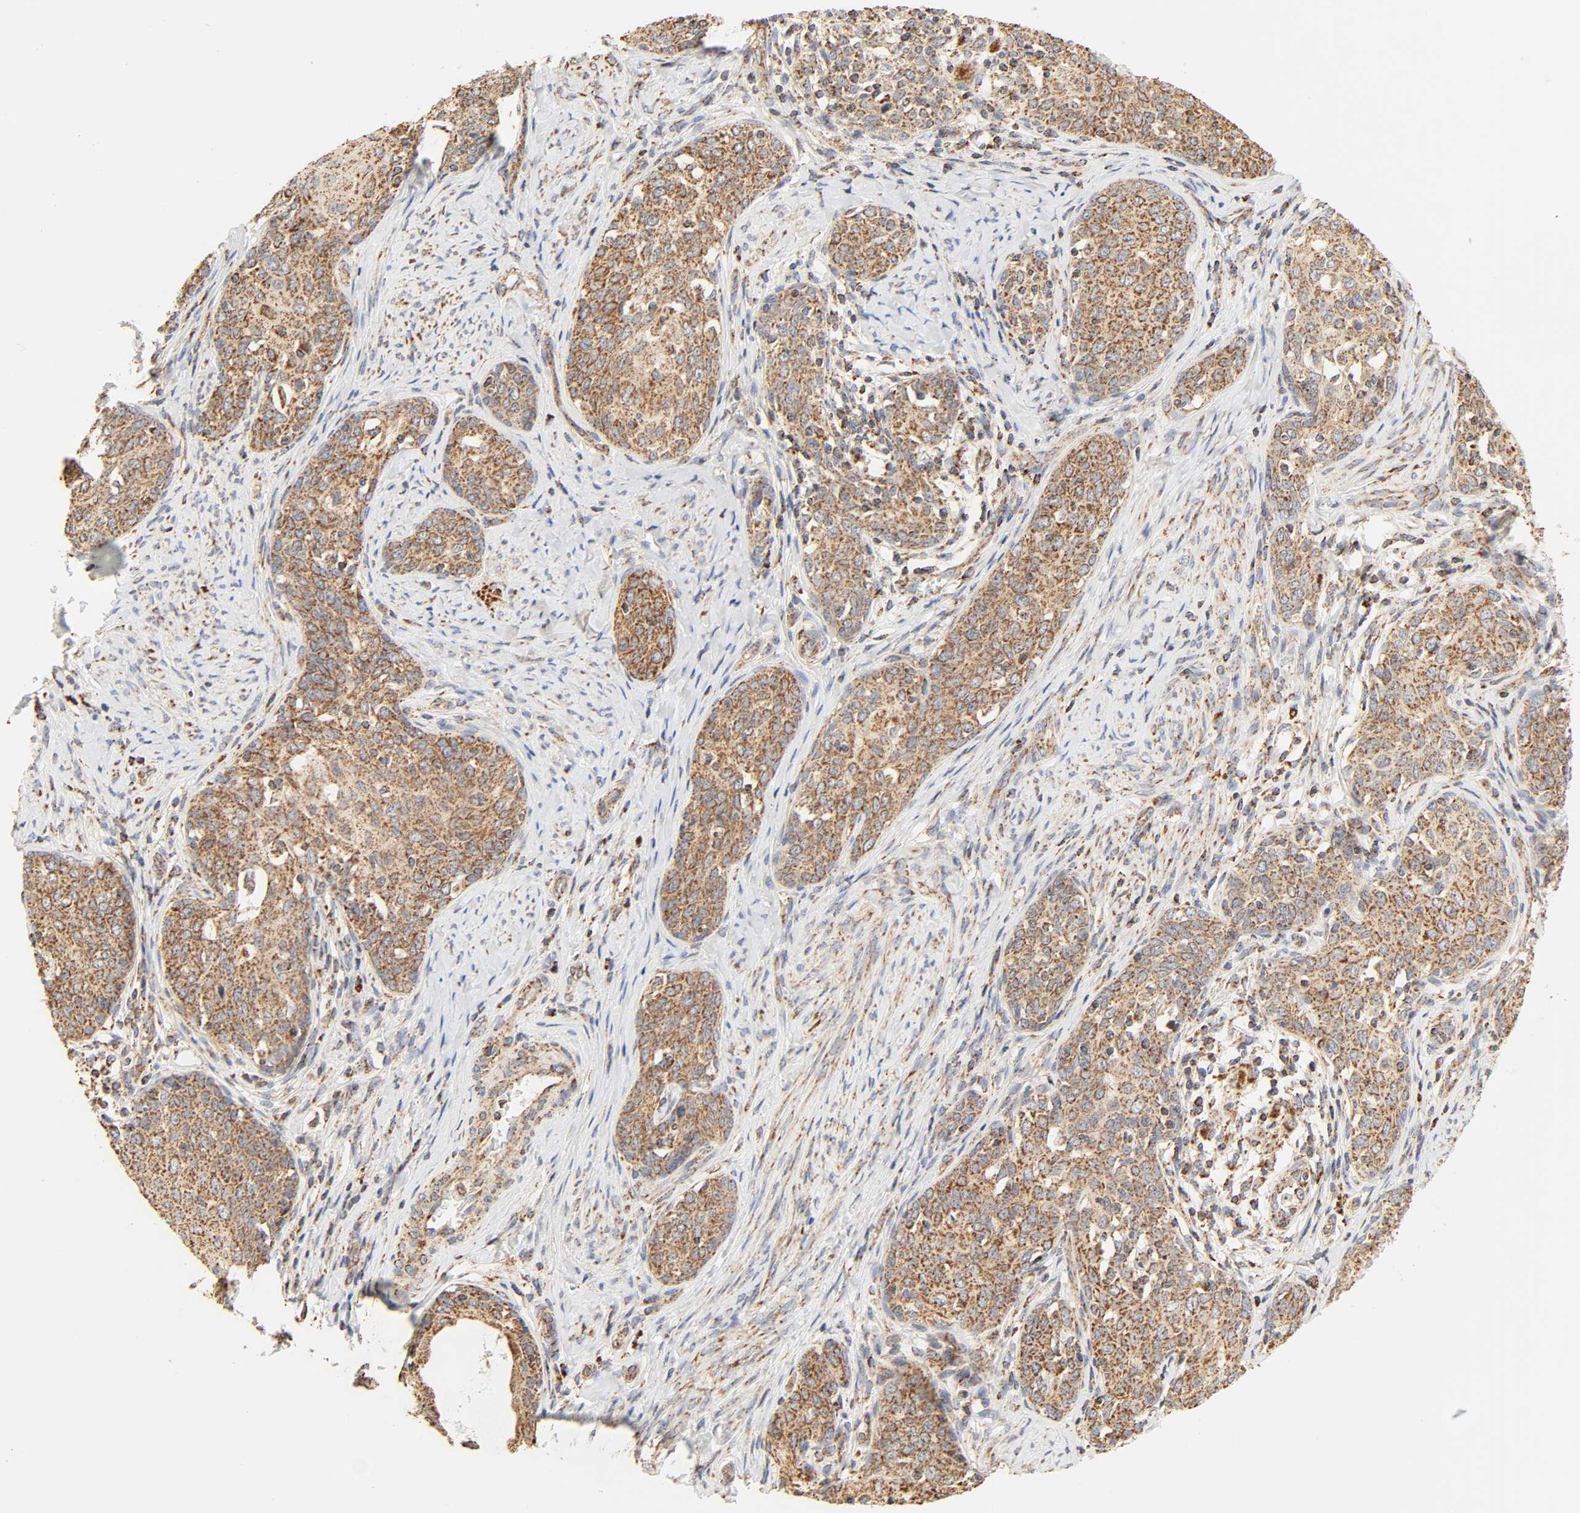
{"staining": {"intensity": "moderate", "quantity": ">75%", "location": "cytoplasmic/membranous"}, "tissue": "cervical cancer", "cell_type": "Tumor cells", "image_type": "cancer", "snomed": [{"axis": "morphology", "description": "Squamous cell carcinoma, NOS"}, {"axis": "morphology", "description": "Adenocarcinoma, NOS"}, {"axis": "topography", "description": "Cervix"}], "caption": "This histopathology image displays immunohistochemistry staining of human cervical squamous cell carcinoma, with medium moderate cytoplasmic/membranous expression in approximately >75% of tumor cells.", "gene": "ZMAT5", "patient": {"sex": "female", "age": 52}}